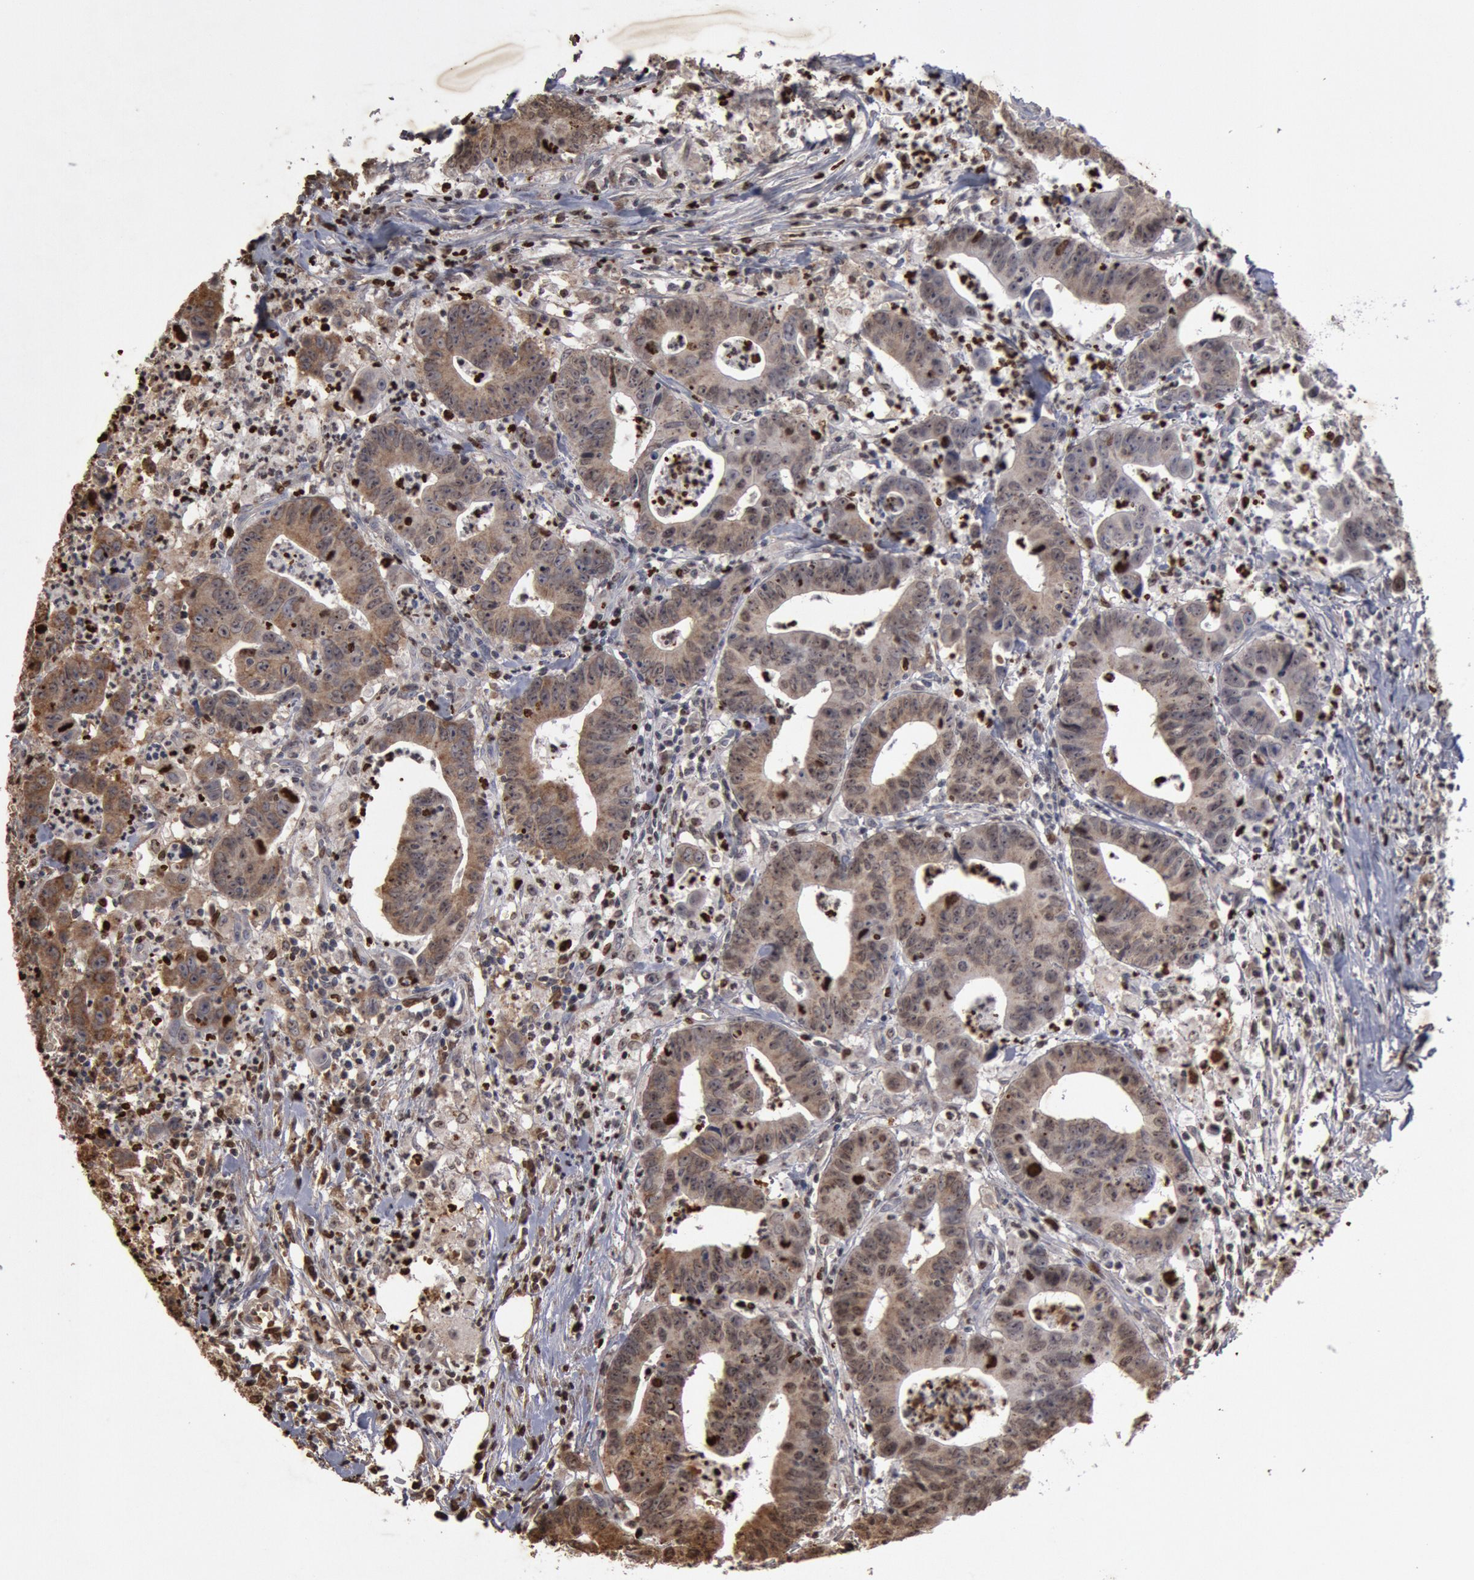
{"staining": {"intensity": "weak", "quantity": ">75%", "location": "cytoplasmic/membranous"}, "tissue": "colorectal cancer", "cell_type": "Tumor cells", "image_type": "cancer", "snomed": [{"axis": "morphology", "description": "Adenocarcinoma, NOS"}, {"axis": "topography", "description": "Colon"}], "caption": "Immunohistochemical staining of human colorectal adenocarcinoma reveals low levels of weak cytoplasmic/membranous protein staining in approximately >75% of tumor cells.", "gene": "FOXA2", "patient": {"sex": "male", "age": 55}}